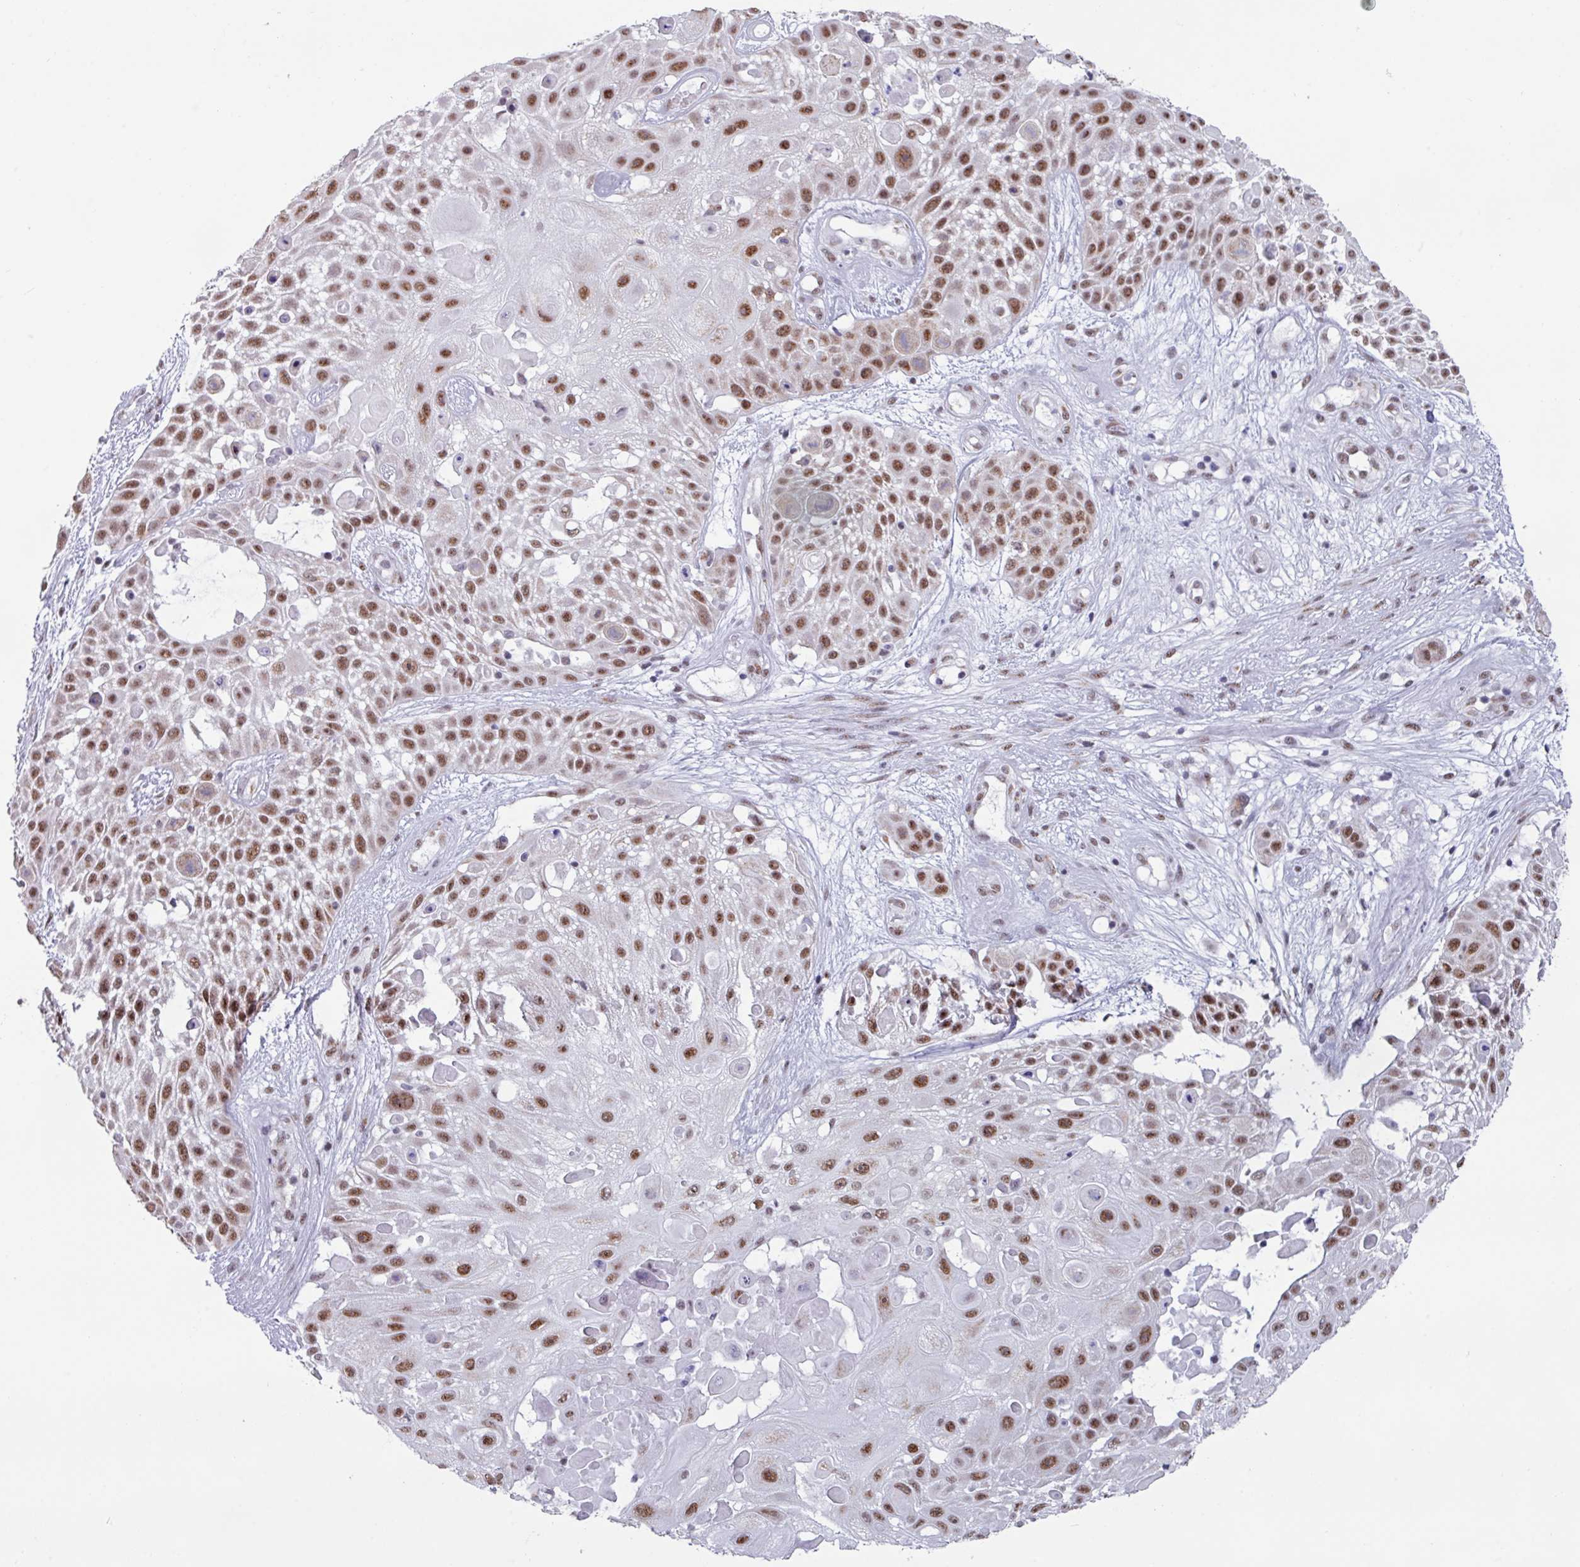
{"staining": {"intensity": "moderate", "quantity": ">75%", "location": "nuclear"}, "tissue": "skin cancer", "cell_type": "Tumor cells", "image_type": "cancer", "snomed": [{"axis": "morphology", "description": "Squamous cell carcinoma, NOS"}, {"axis": "topography", "description": "Skin"}], "caption": "Skin squamous cell carcinoma stained for a protein displays moderate nuclear positivity in tumor cells.", "gene": "PUF60", "patient": {"sex": "female", "age": 86}}